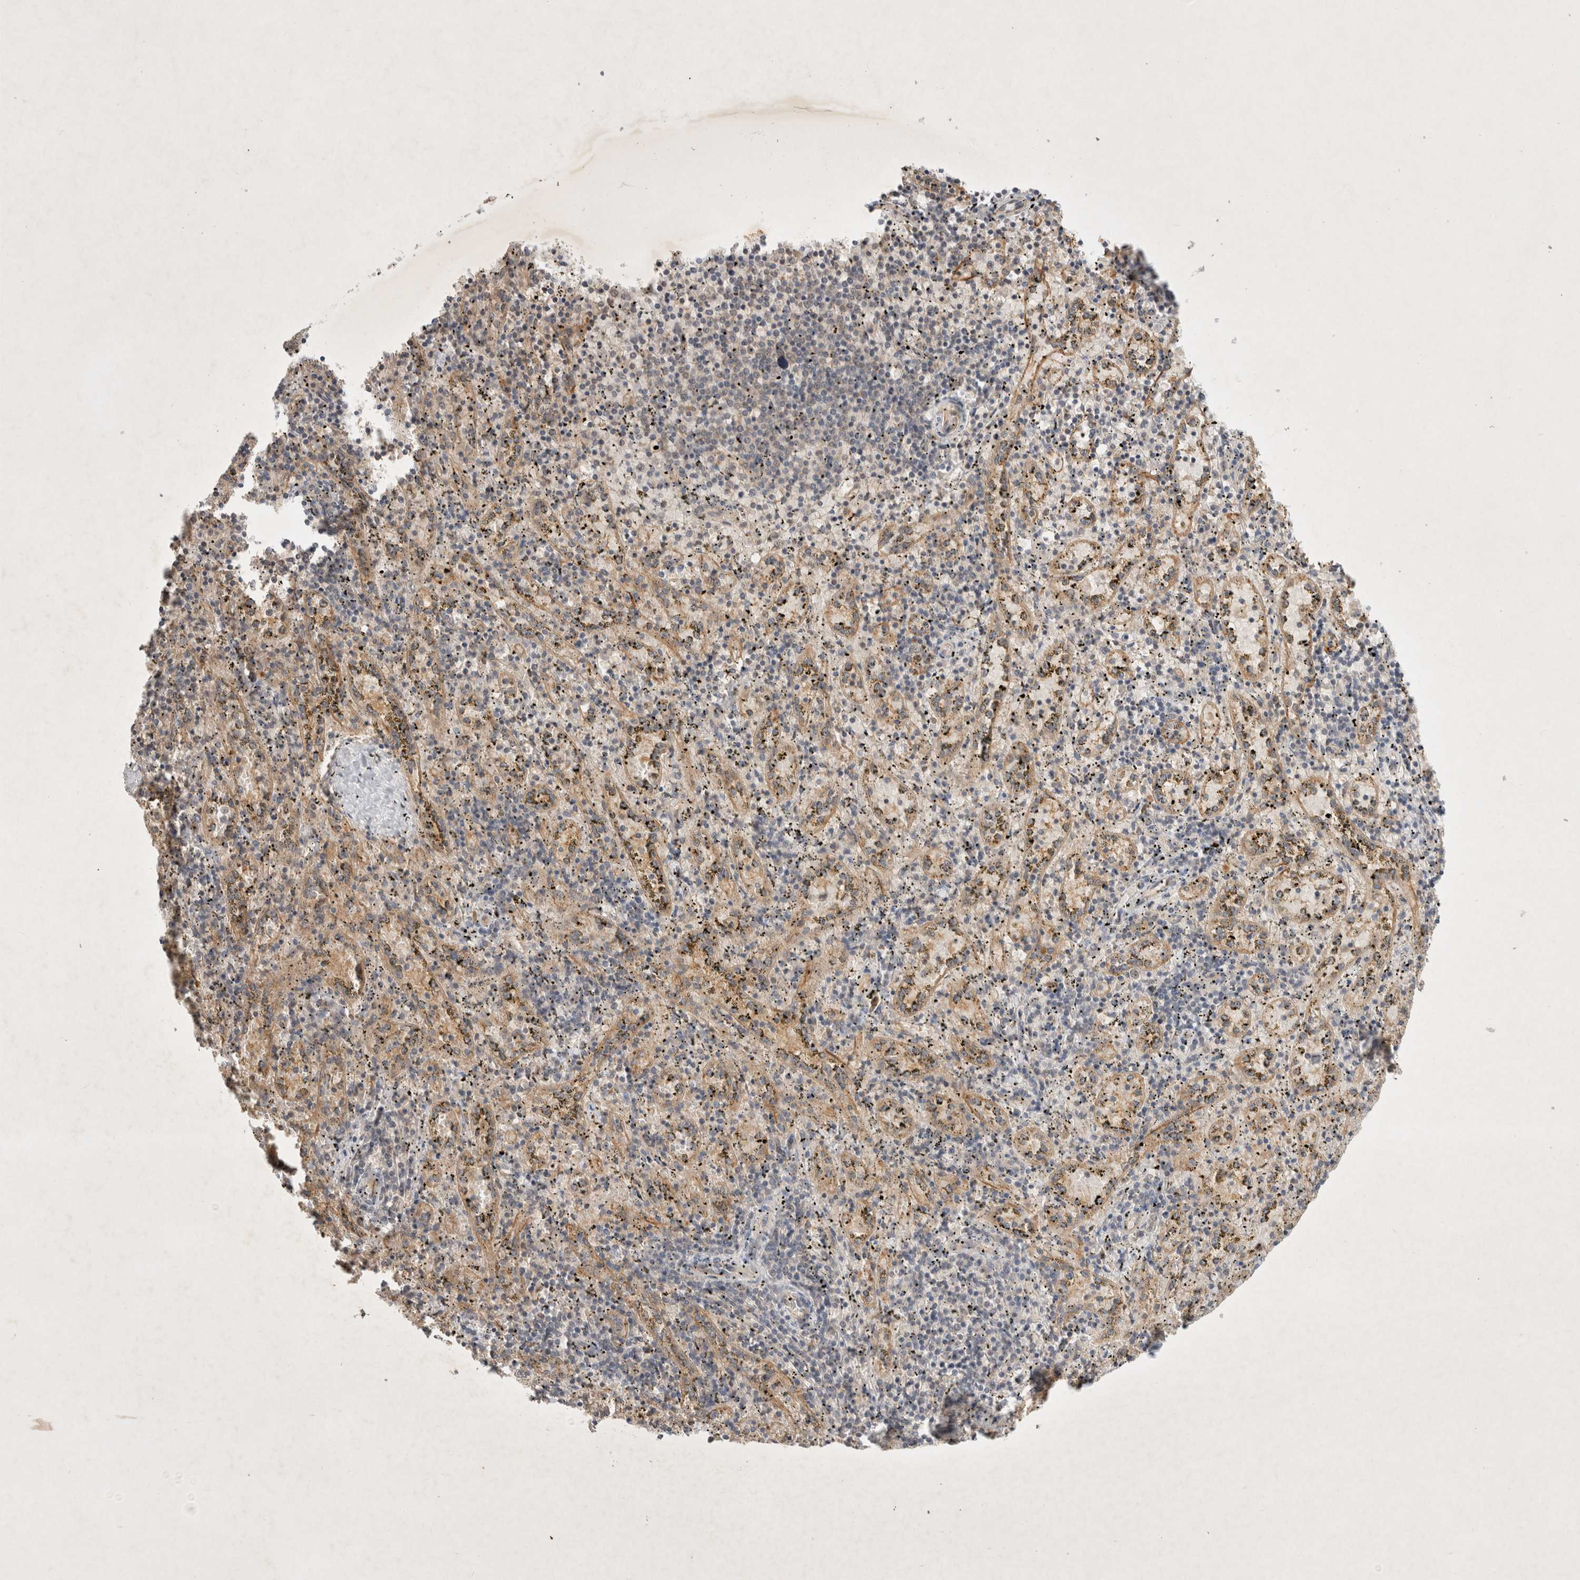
{"staining": {"intensity": "negative", "quantity": "none", "location": "none"}, "tissue": "spleen", "cell_type": "Cells in red pulp", "image_type": "normal", "snomed": [{"axis": "morphology", "description": "Normal tissue, NOS"}, {"axis": "topography", "description": "Spleen"}], "caption": "The image shows no significant staining in cells in red pulp of spleen.", "gene": "YES1", "patient": {"sex": "male", "age": 11}}